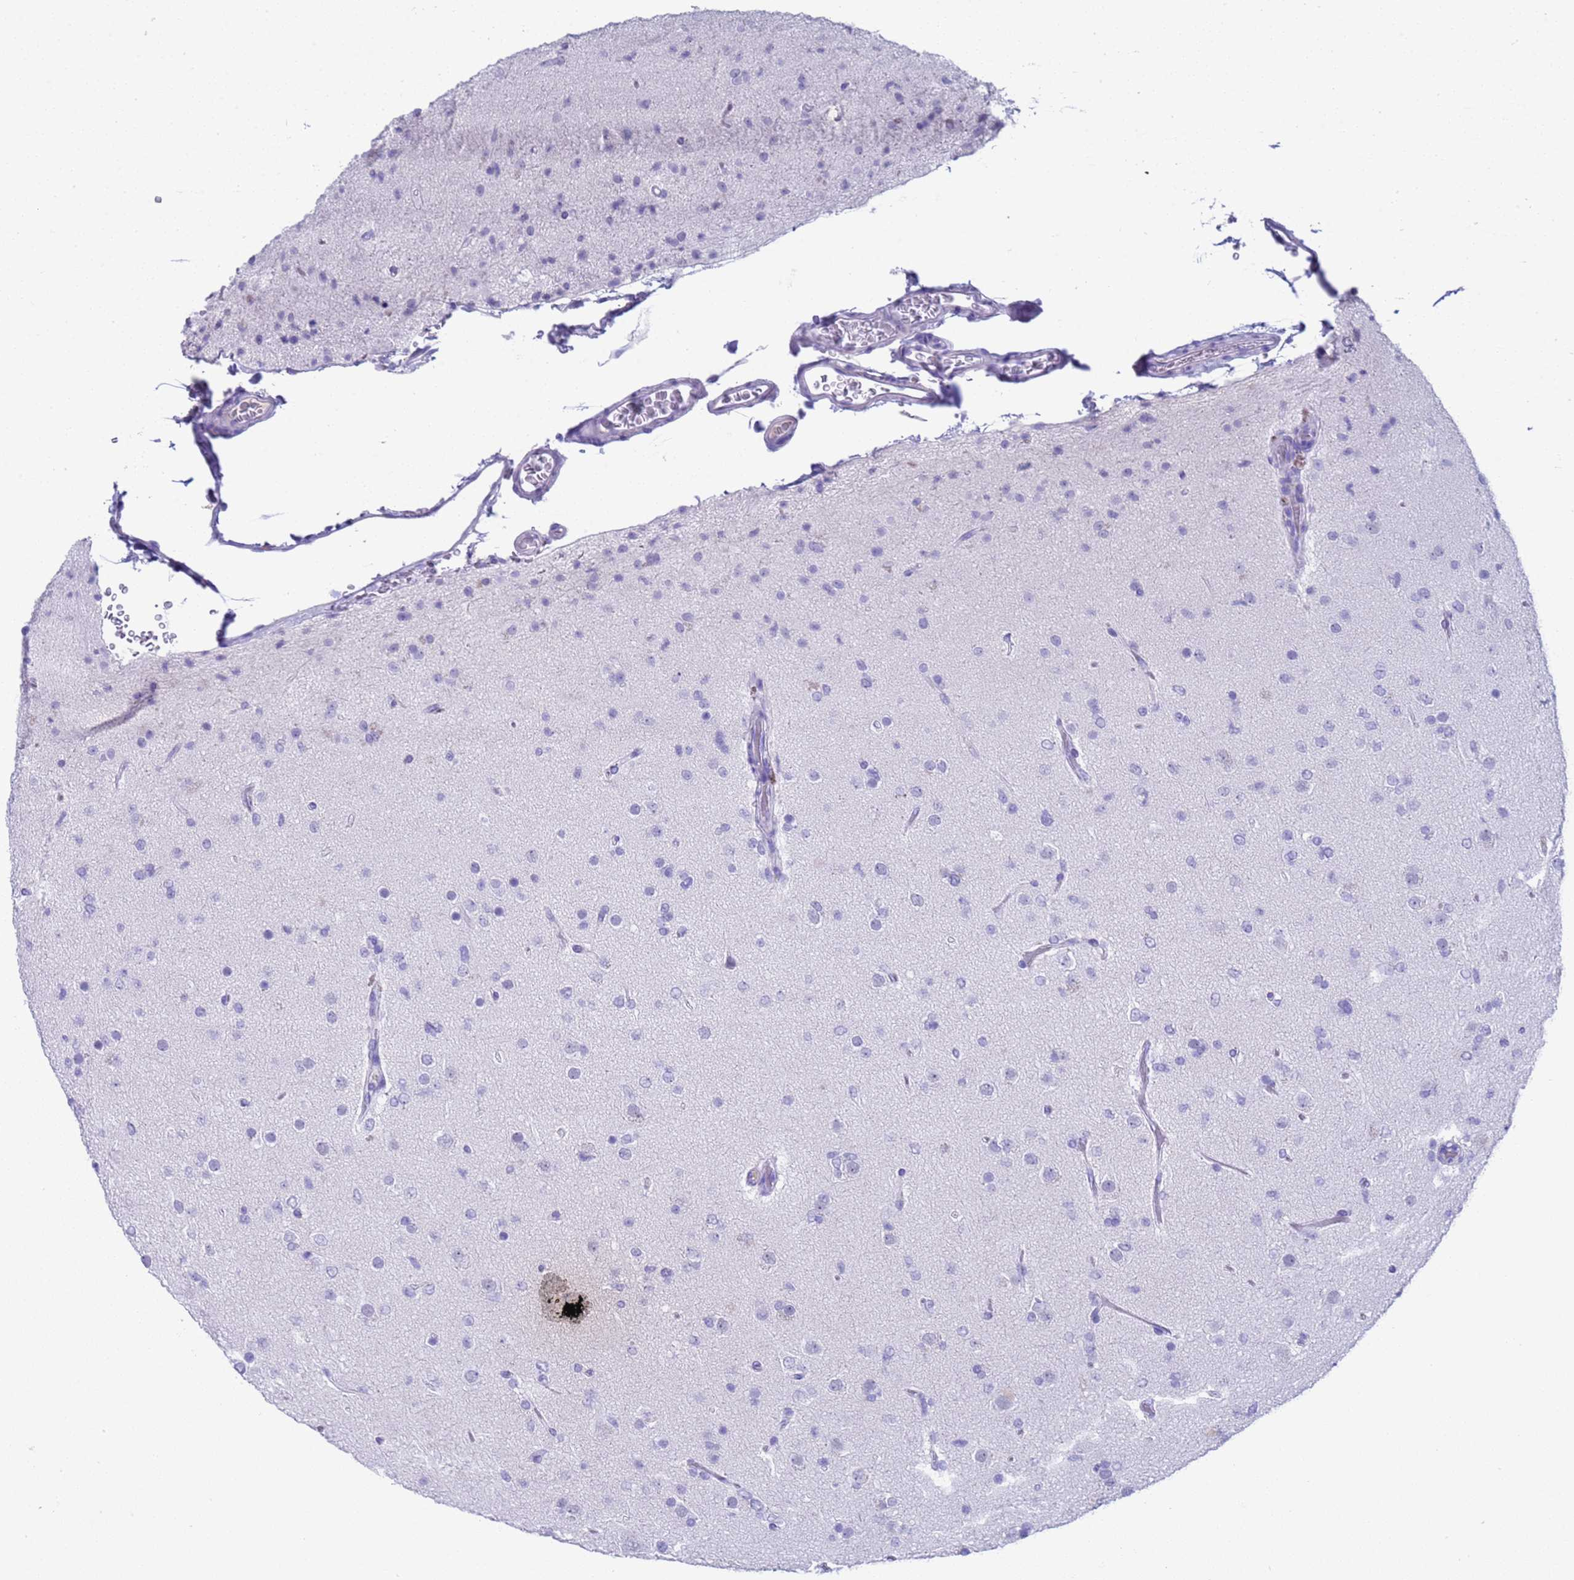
{"staining": {"intensity": "negative", "quantity": "none", "location": "none"}, "tissue": "glioma", "cell_type": "Tumor cells", "image_type": "cancer", "snomed": [{"axis": "morphology", "description": "Glioma, malignant, Low grade"}, {"axis": "topography", "description": "Brain"}], "caption": "A photomicrograph of low-grade glioma (malignant) stained for a protein exhibits no brown staining in tumor cells. The staining was performed using DAB to visualize the protein expression in brown, while the nuclei were stained in blue with hematoxylin (Magnification: 20x).", "gene": "CKM", "patient": {"sex": "male", "age": 65}}